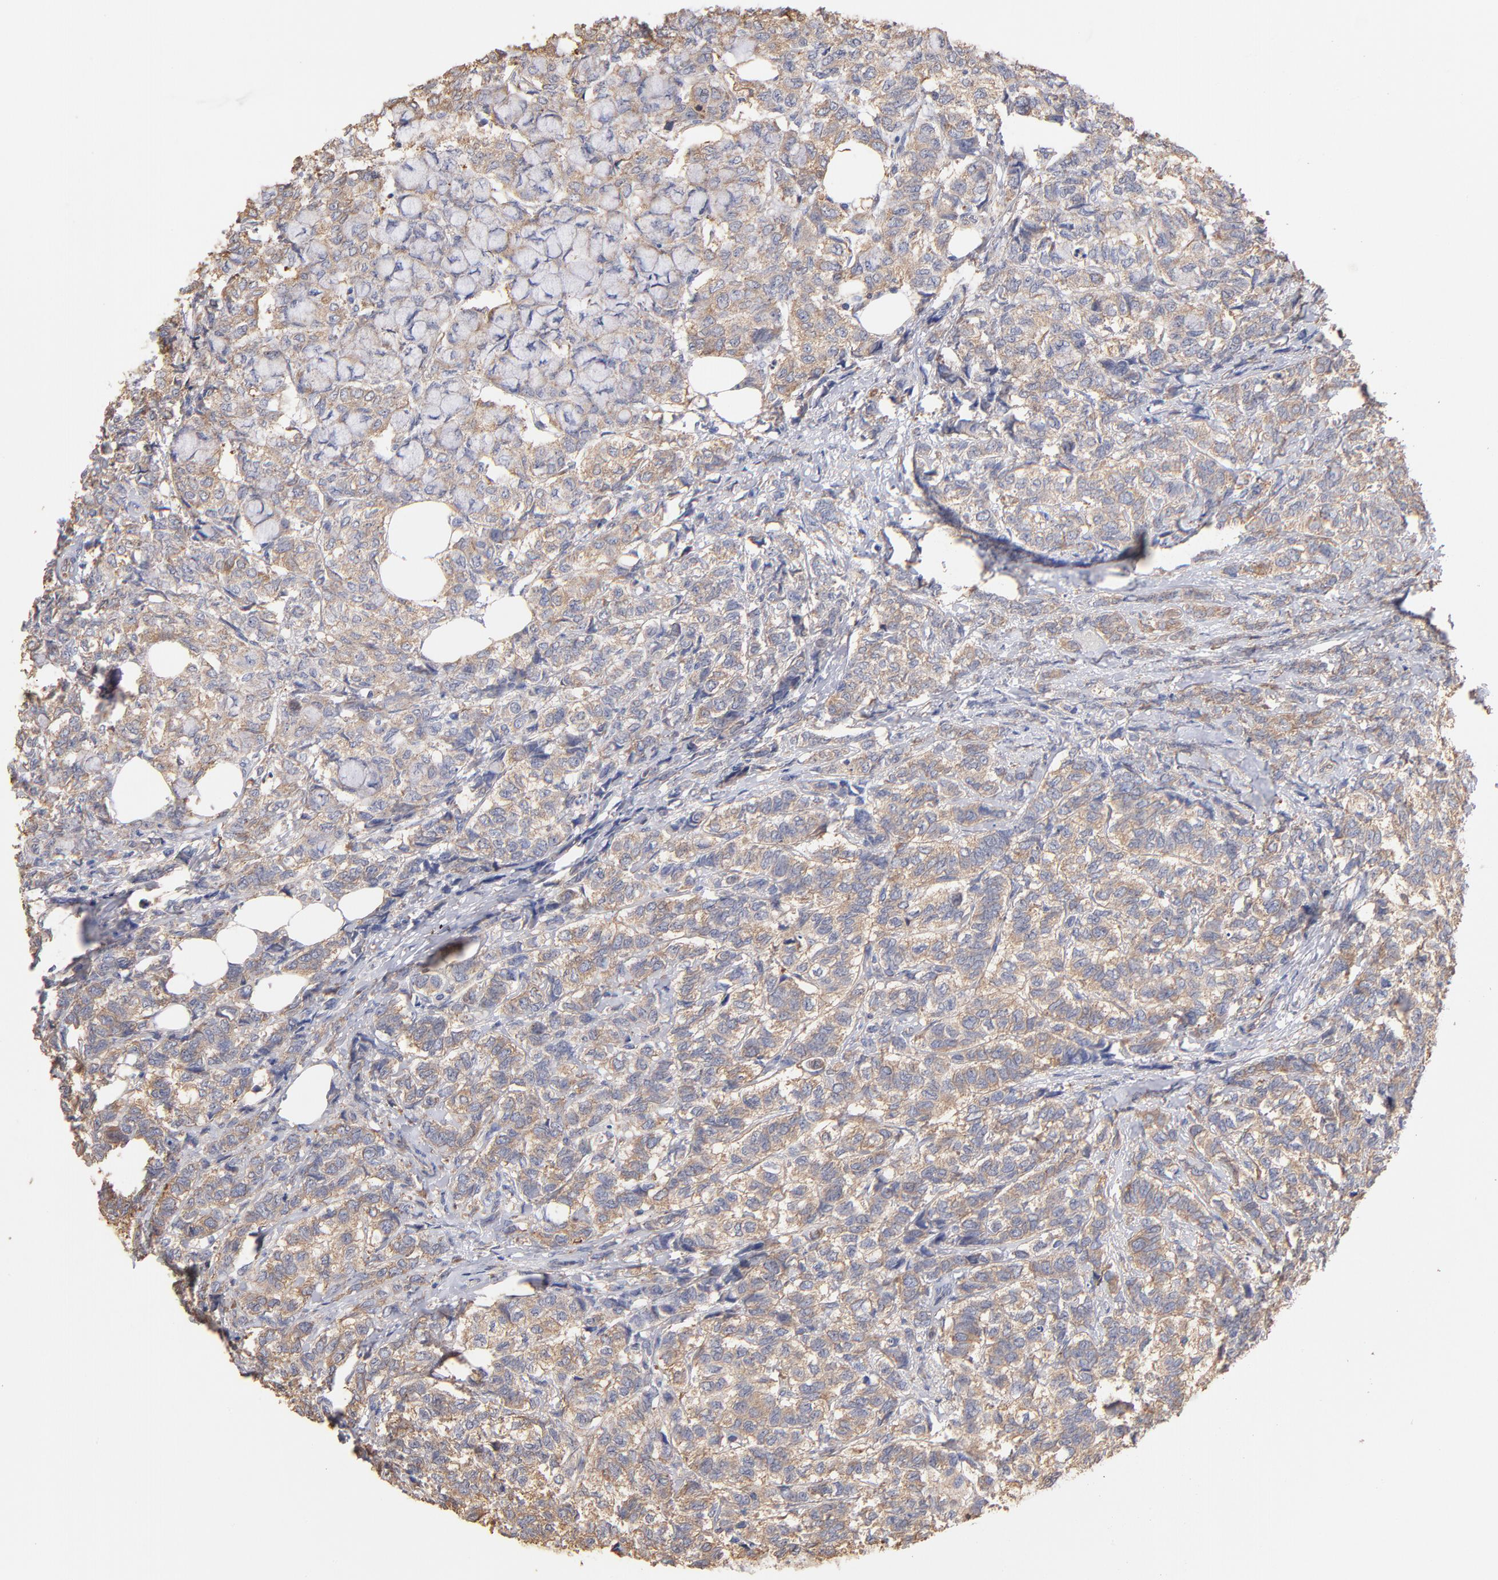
{"staining": {"intensity": "weak", "quantity": ">75%", "location": "cytoplasmic/membranous"}, "tissue": "breast cancer", "cell_type": "Tumor cells", "image_type": "cancer", "snomed": [{"axis": "morphology", "description": "Lobular carcinoma"}, {"axis": "topography", "description": "Breast"}], "caption": "A histopathology image of breast lobular carcinoma stained for a protein shows weak cytoplasmic/membranous brown staining in tumor cells.", "gene": "RPL9", "patient": {"sex": "female", "age": 60}}